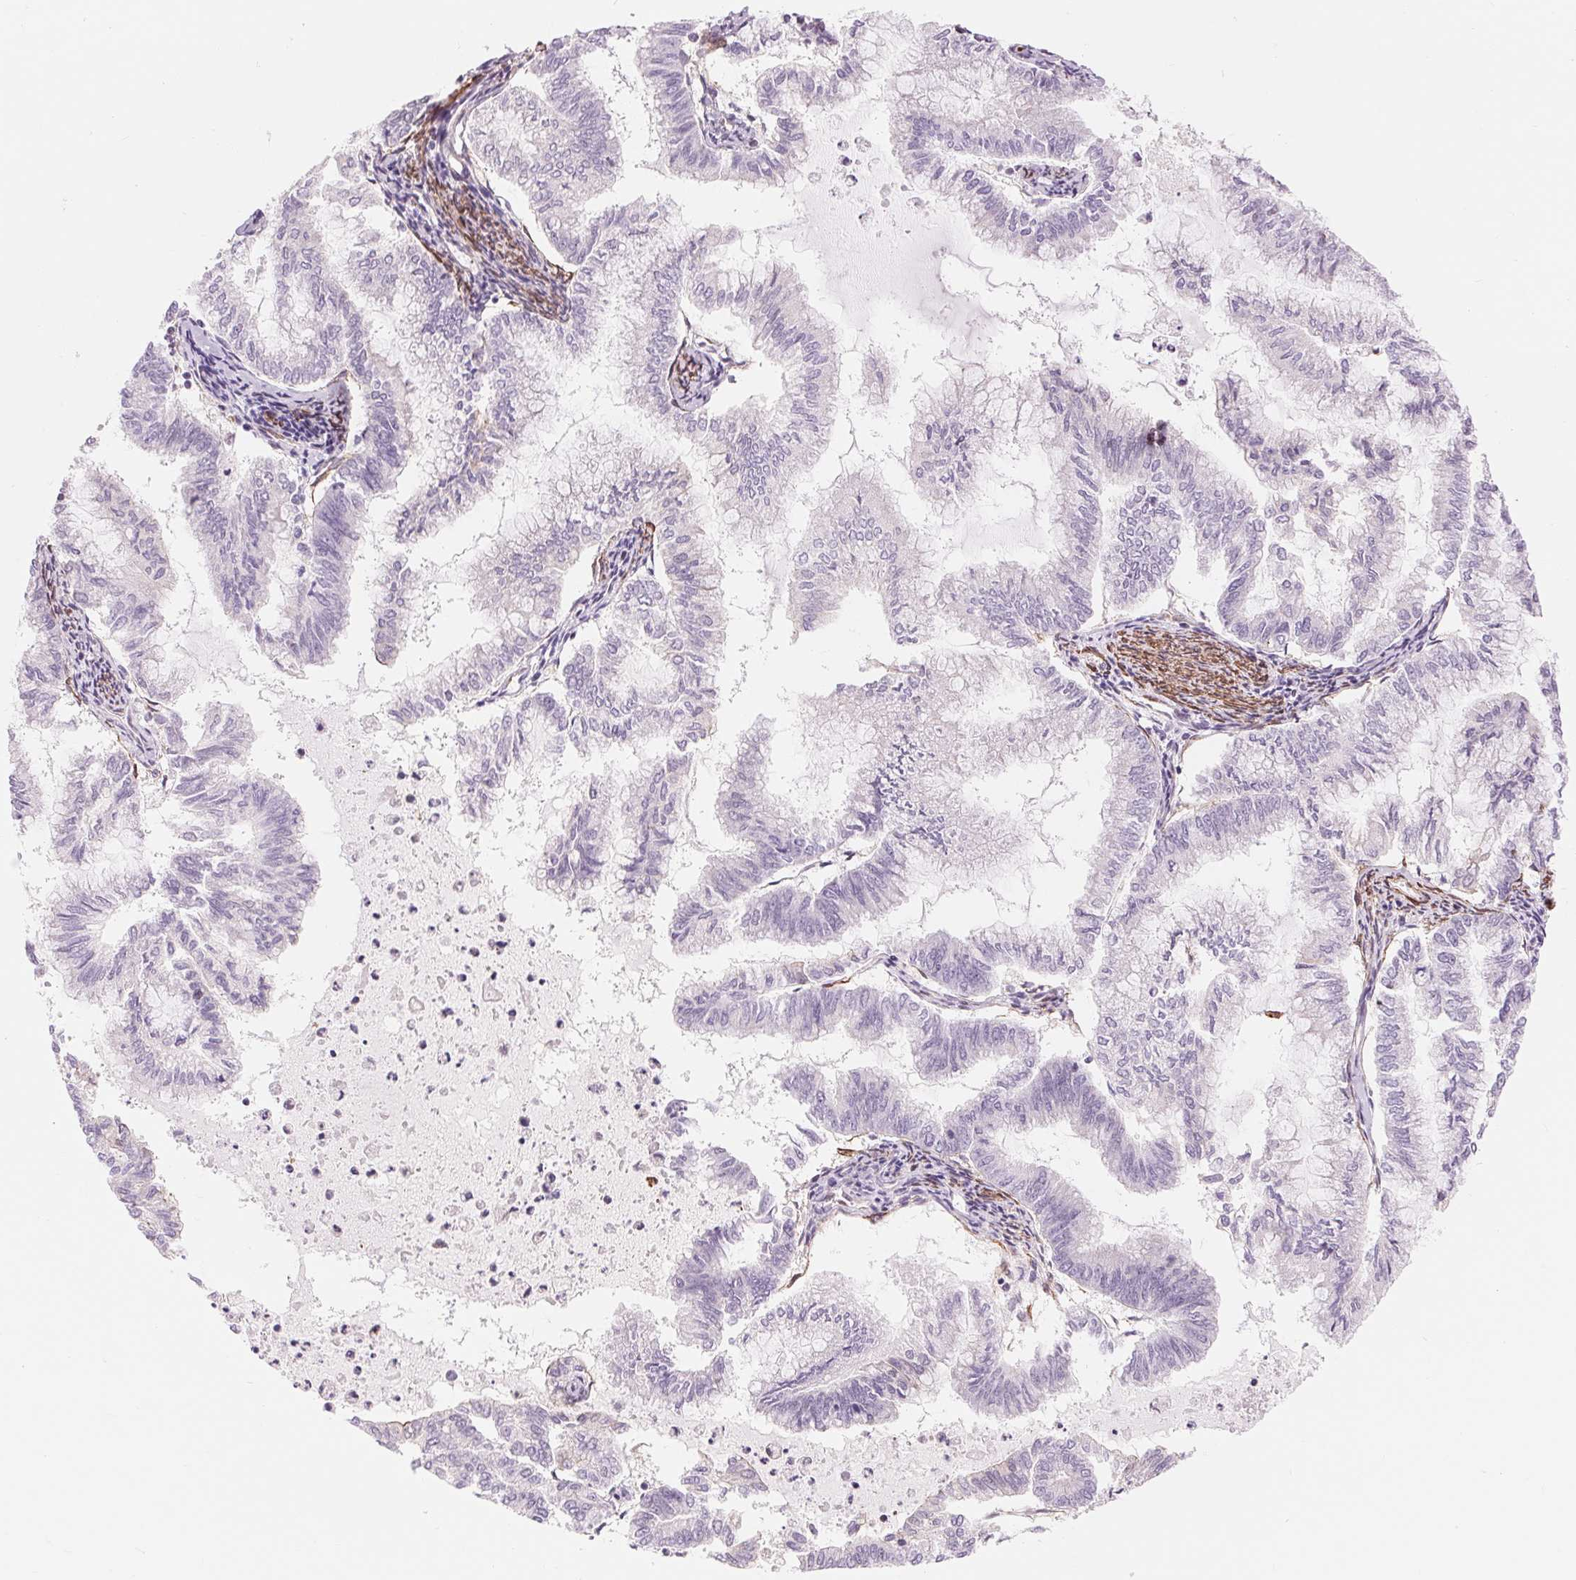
{"staining": {"intensity": "moderate", "quantity": "25%-75%", "location": "cytoplasmic/membranous,nuclear"}, "tissue": "endometrial cancer", "cell_type": "Tumor cells", "image_type": "cancer", "snomed": [{"axis": "morphology", "description": "Adenocarcinoma, NOS"}, {"axis": "topography", "description": "Endometrium"}], "caption": "Adenocarcinoma (endometrial) stained with a brown dye displays moderate cytoplasmic/membranous and nuclear positive expression in approximately 25%-75% of tumor cells.", "gene": "BCAT1", "patient": {"sex": "female", "age": 79}}